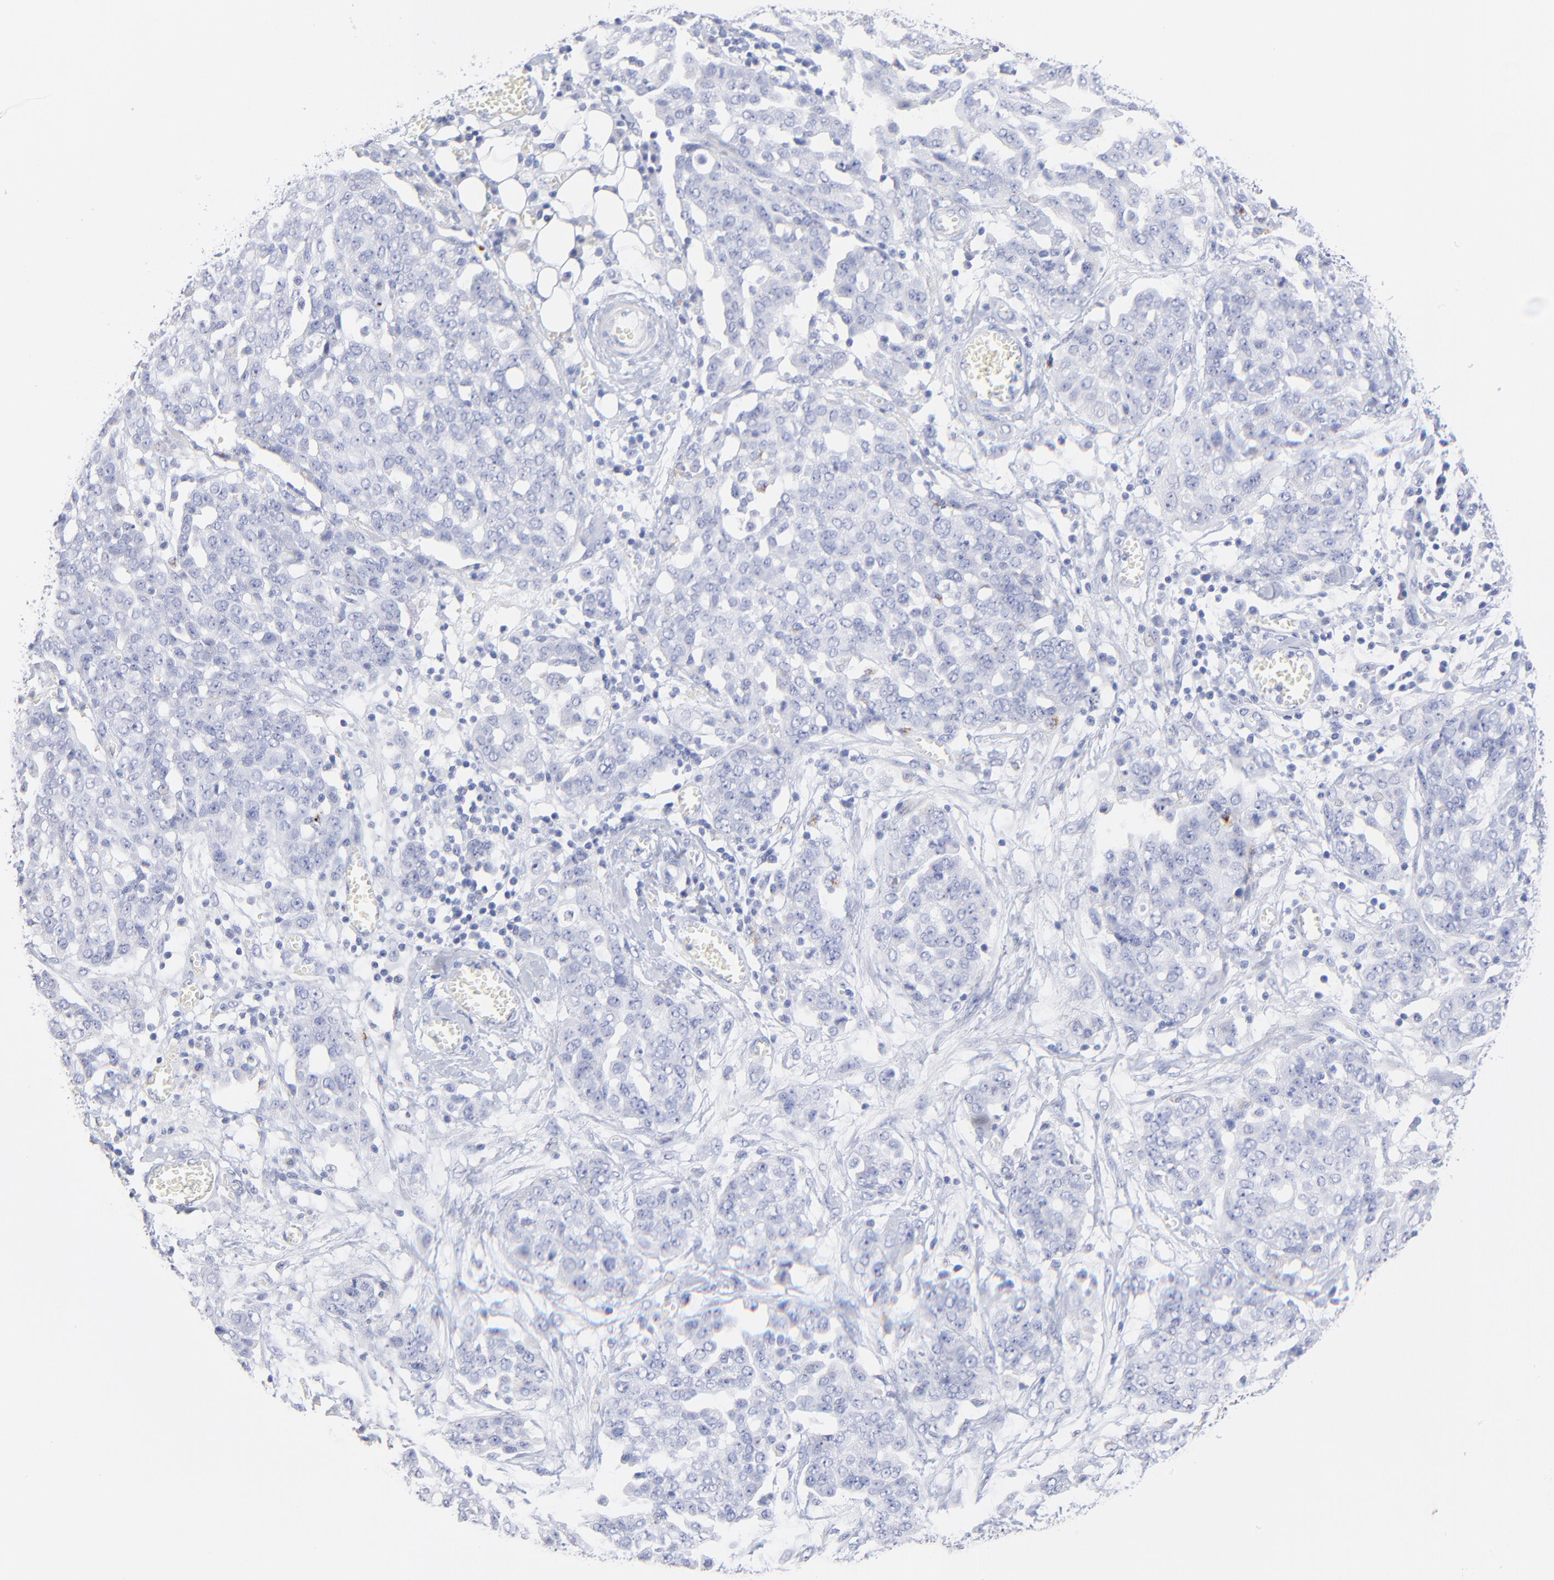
{"staining": {"intensity": "negative", "quantity": "none", "location": "none"}, "tissue": "ovarian cancer", "cell_type": "Tumor cells", "image_type": "cancer", "snomed": [{"axis": "morphology", "description": "Cystadenocarcinoma, serous, NOS"}, {"axis": "topography", "description": "Soft tissue"}, {"axis": "topography", "description": "Ovary"}], "caption": "High magnification brightfield microscopy of ovarian cancer stained with DAB (brown) and counterstained with hematoxylin (blue): tumor cells show no significant staining.", "gene": "SULT4A1", "patient": {"sex": "female", "age": 57}}